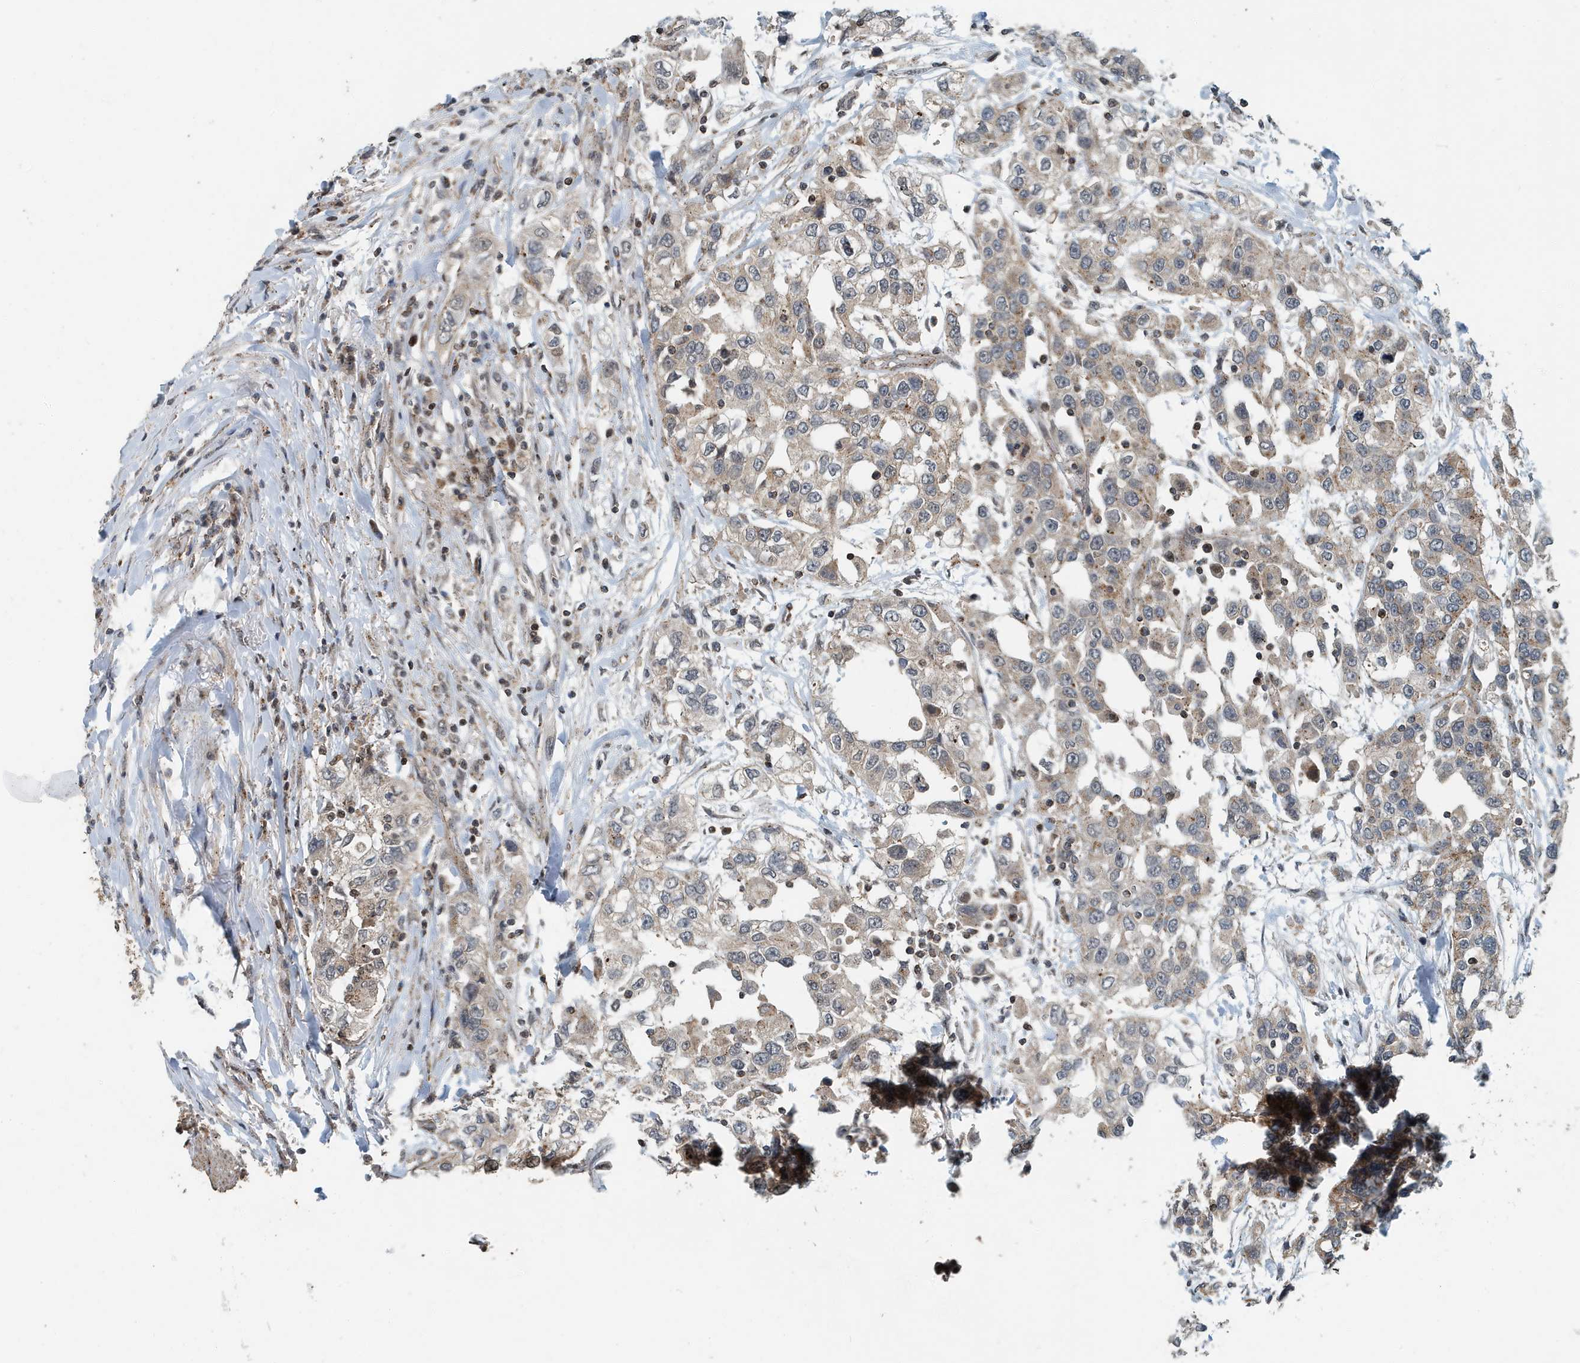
{"staining": {"intensity": "weak", "quantity": "25%-75%", "location": "cytoplasmic/membranous"}, "tissue": "urothelial cancer", "cell_type": "Tumor cells", "image_type": "cancer", "snomed": [{"axis": "morphology", "description": "Urothelial carcinoma, High grade"}, {"axis": "topography", "description": "Urinary bladder"}], "caption": "This is a micrograph of immunohistochemistry (IHC) staining of urothelial cancer, which shows weak staining in the cytoplasmic/membranous of tumor cells.", "gene": "KIF15", "patient": {"sex": "female", "age": 80}}